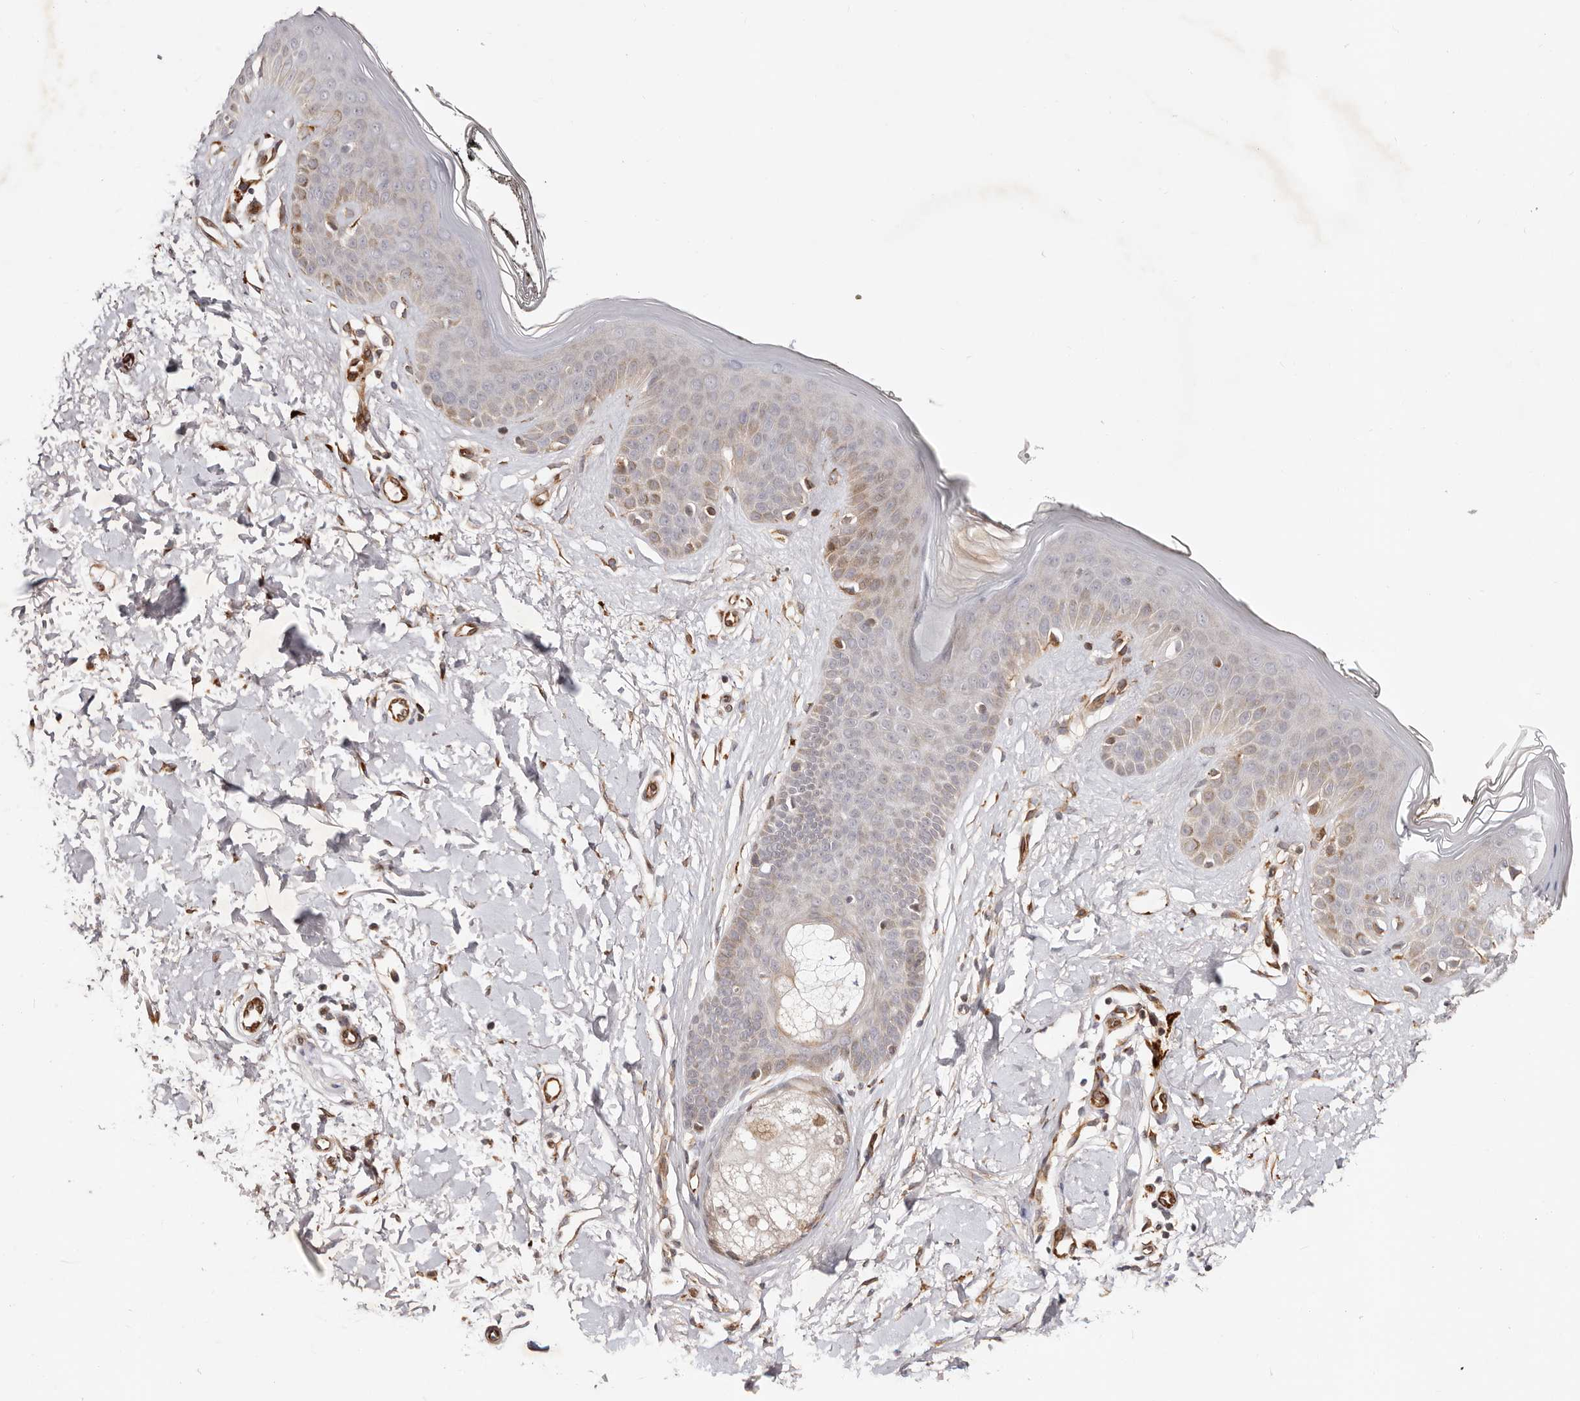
{"staining": {"intensity": "moderate", "quantity": ">75%", "location": "cytoplasmic/membranous"}, "tissue": "skin", "cell_type": "Fibroblasts", "image_type": "normal", "snomed": [{"axis": "morphology", "description": "Normal tissue, NOS"}, {"axis": "topography", "description": "Skin"}], "caption": "Moderate cytoplasmic/membranous protein staining is present in approximately >75% of fibroblasts in skin. Nuclei are stained in blue.", "gene": "BCL2L15", "patient": {"sex": "female", "age": 64}}